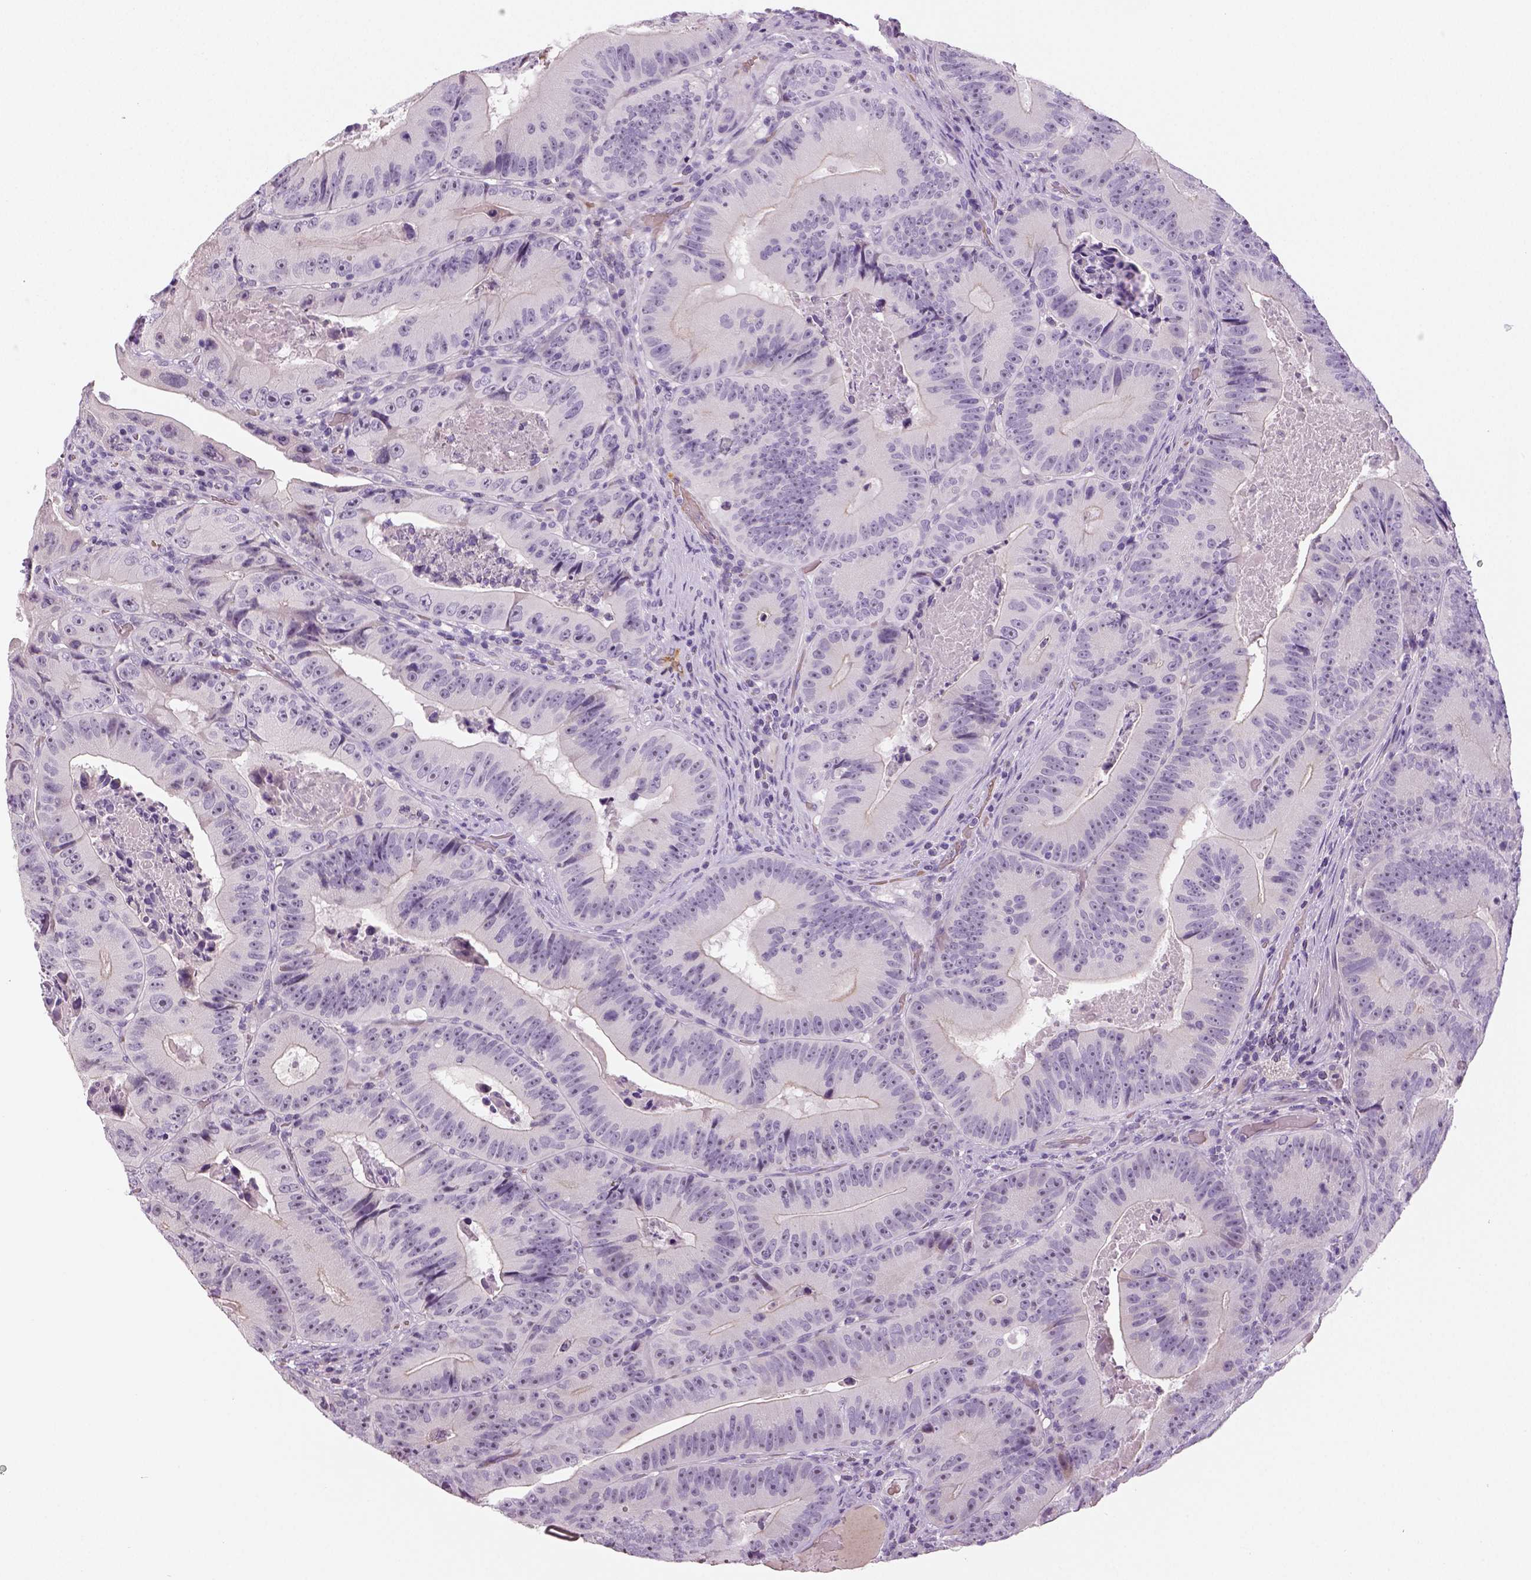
{"staining": {"intensity": "negative", "quantity": "none", "location": "none"}, "tissue": "colorectal cancer", "cell_type": "Tumor cells", "image_type": "cancer", "snomed": [{"axis": "morphology", "description": "Adenocarcinoma, NOS"}, {"axis": "topography", "description": "Colon"}], "caption": "Immunohistochemical staining of human colorectal cancer demonstrates no significant staining in tumor cells.", "gene": "TSPAN7", "patient": {"sex": "female", "age": 86}}